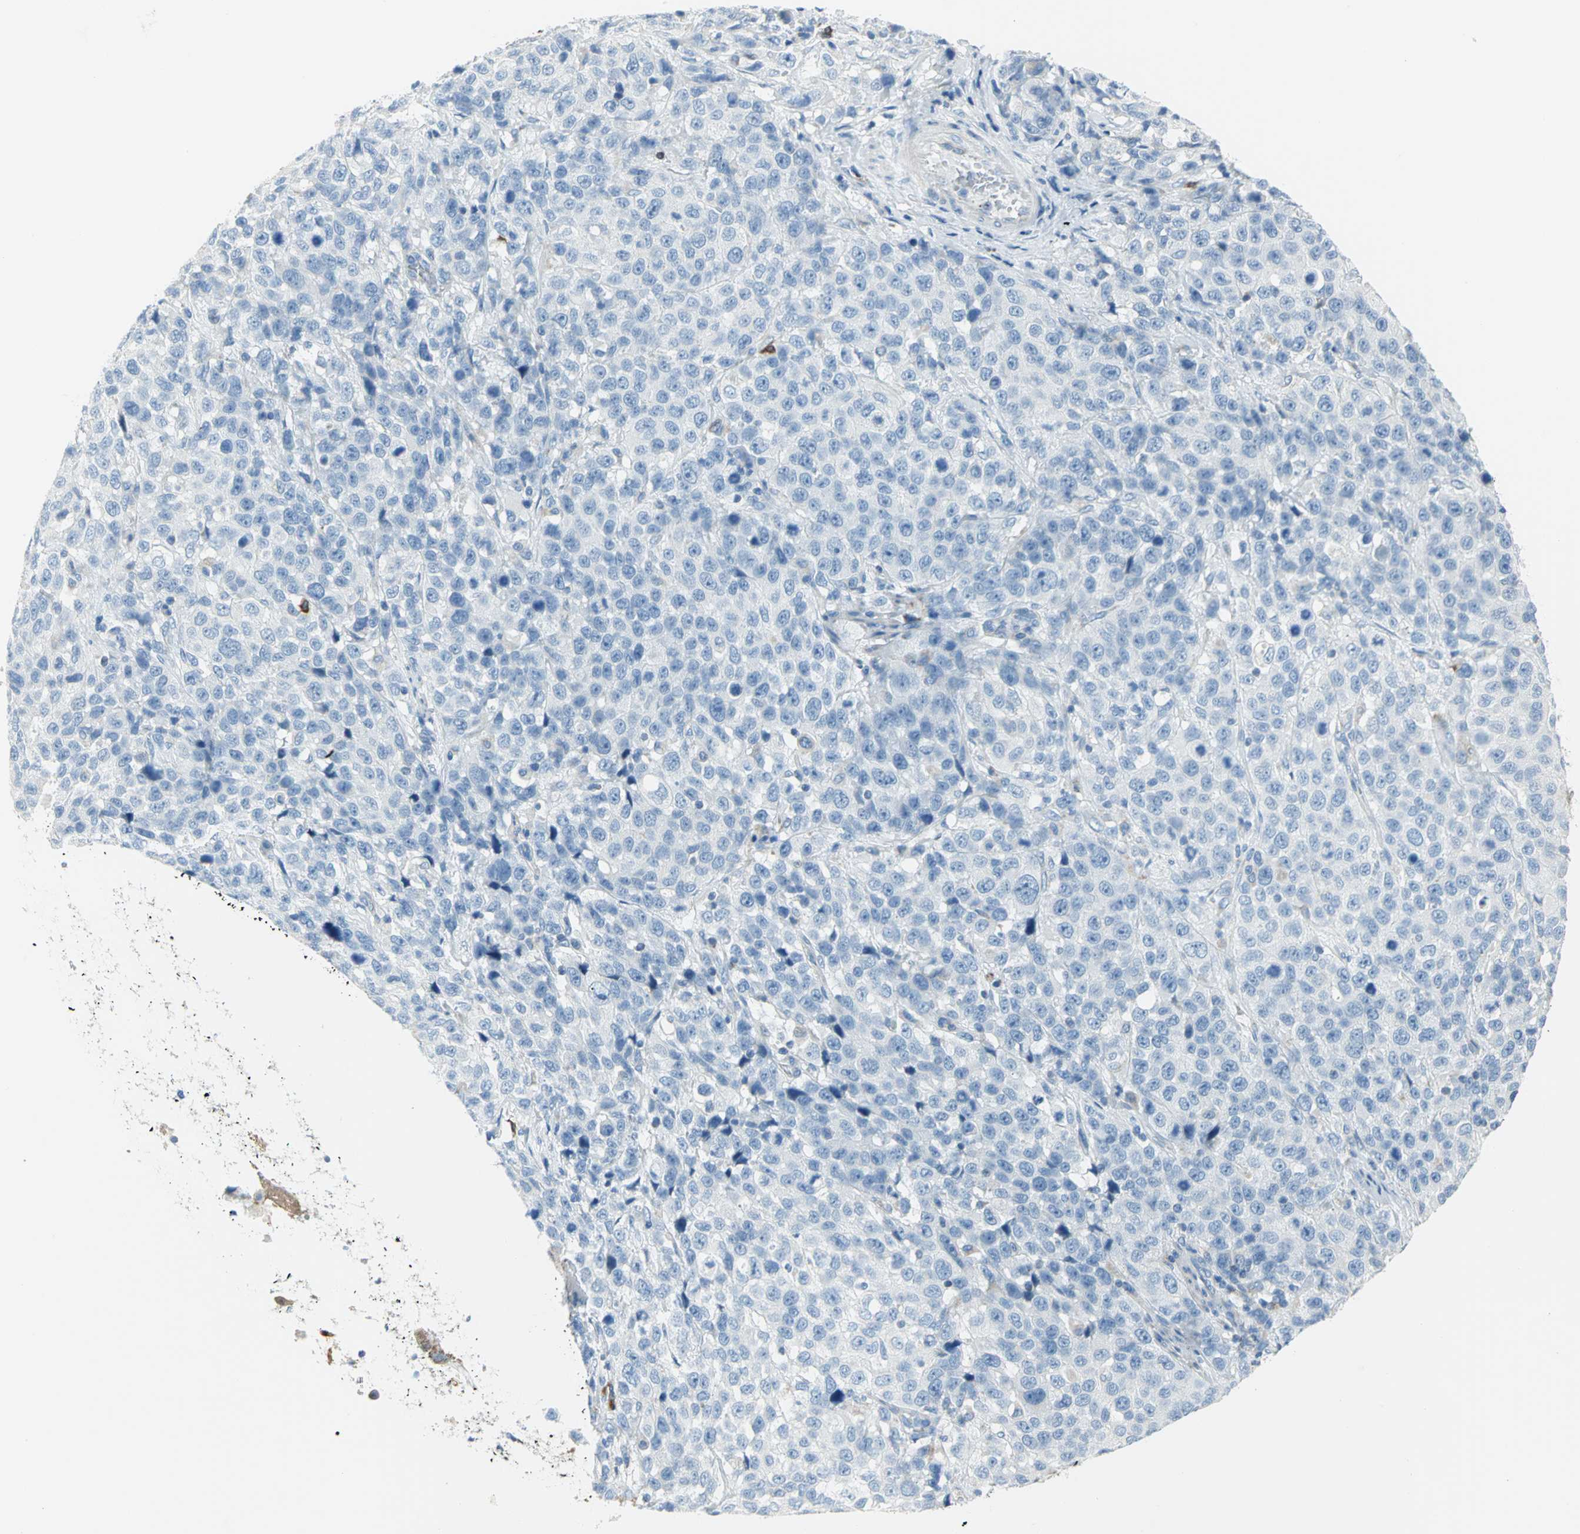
{"staining": {"intensity": "negative", "quantity": "none", "location": "none"}, "tissue": "stomach cancer", "cell_type": "Tumor cells", "image_type": "cancer", "snomed": [{"axis": "morphology", "description": "Normal tissue, NOS"}, {"axis": "morphology", "description": "Adenocarcinoma, NOS"}, {"axis": "topography", "description": "Stomach"}], "caption": "Stomach cancer was stained to show a protein in brown. There is no significant expression in tumor cells.", "gene": "ALOX15", "patient": {"sex": "male", "age": 48}}